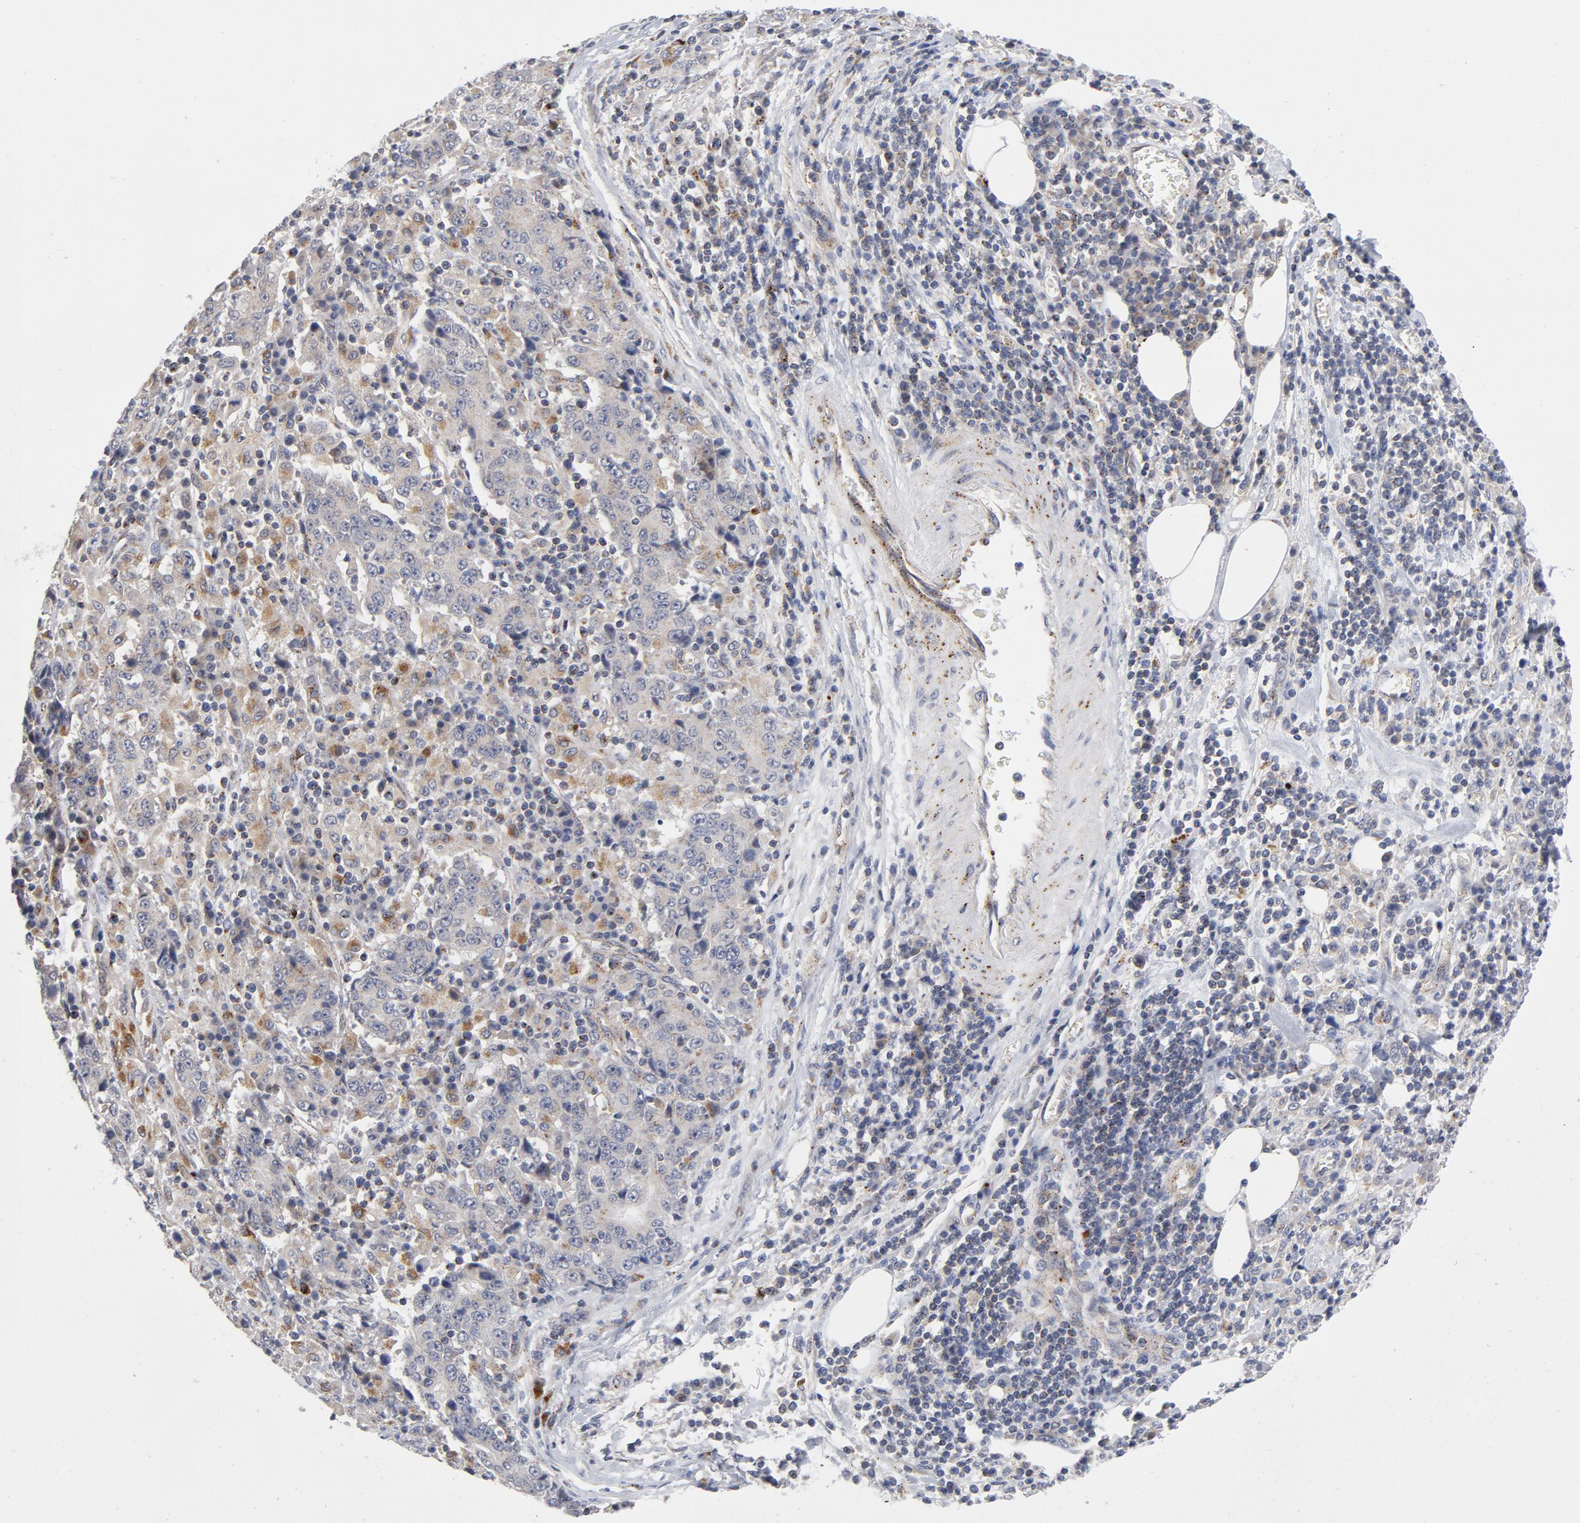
{"staining": {"intensity": "weak", "quantity": "25%-75%", "location": "cytoplasmic/membranous"}, "tissue": "stomach cancer", "cell_type": "Tumor cells", "image_type": "cancer", "snomed": [{"axis": "morphology", "description": "Normal tissue, NOS"}, {"axis": "morphology", "description": "Adenocarcinoma, NOS"}, {"axis": "topography", "description": "Stomach, upper"}, {"axis": "topography", "description": "Stomach"}], "caption": "Tumor cells show low levels of weak cytoplasmic/membranous expression in approximately 25%-75% of cells in stomach cancer. (IHC, brightfield microscopy, high magnification).", "gene": "AKT2", "patient": {"sex": "male", "age": 59}}